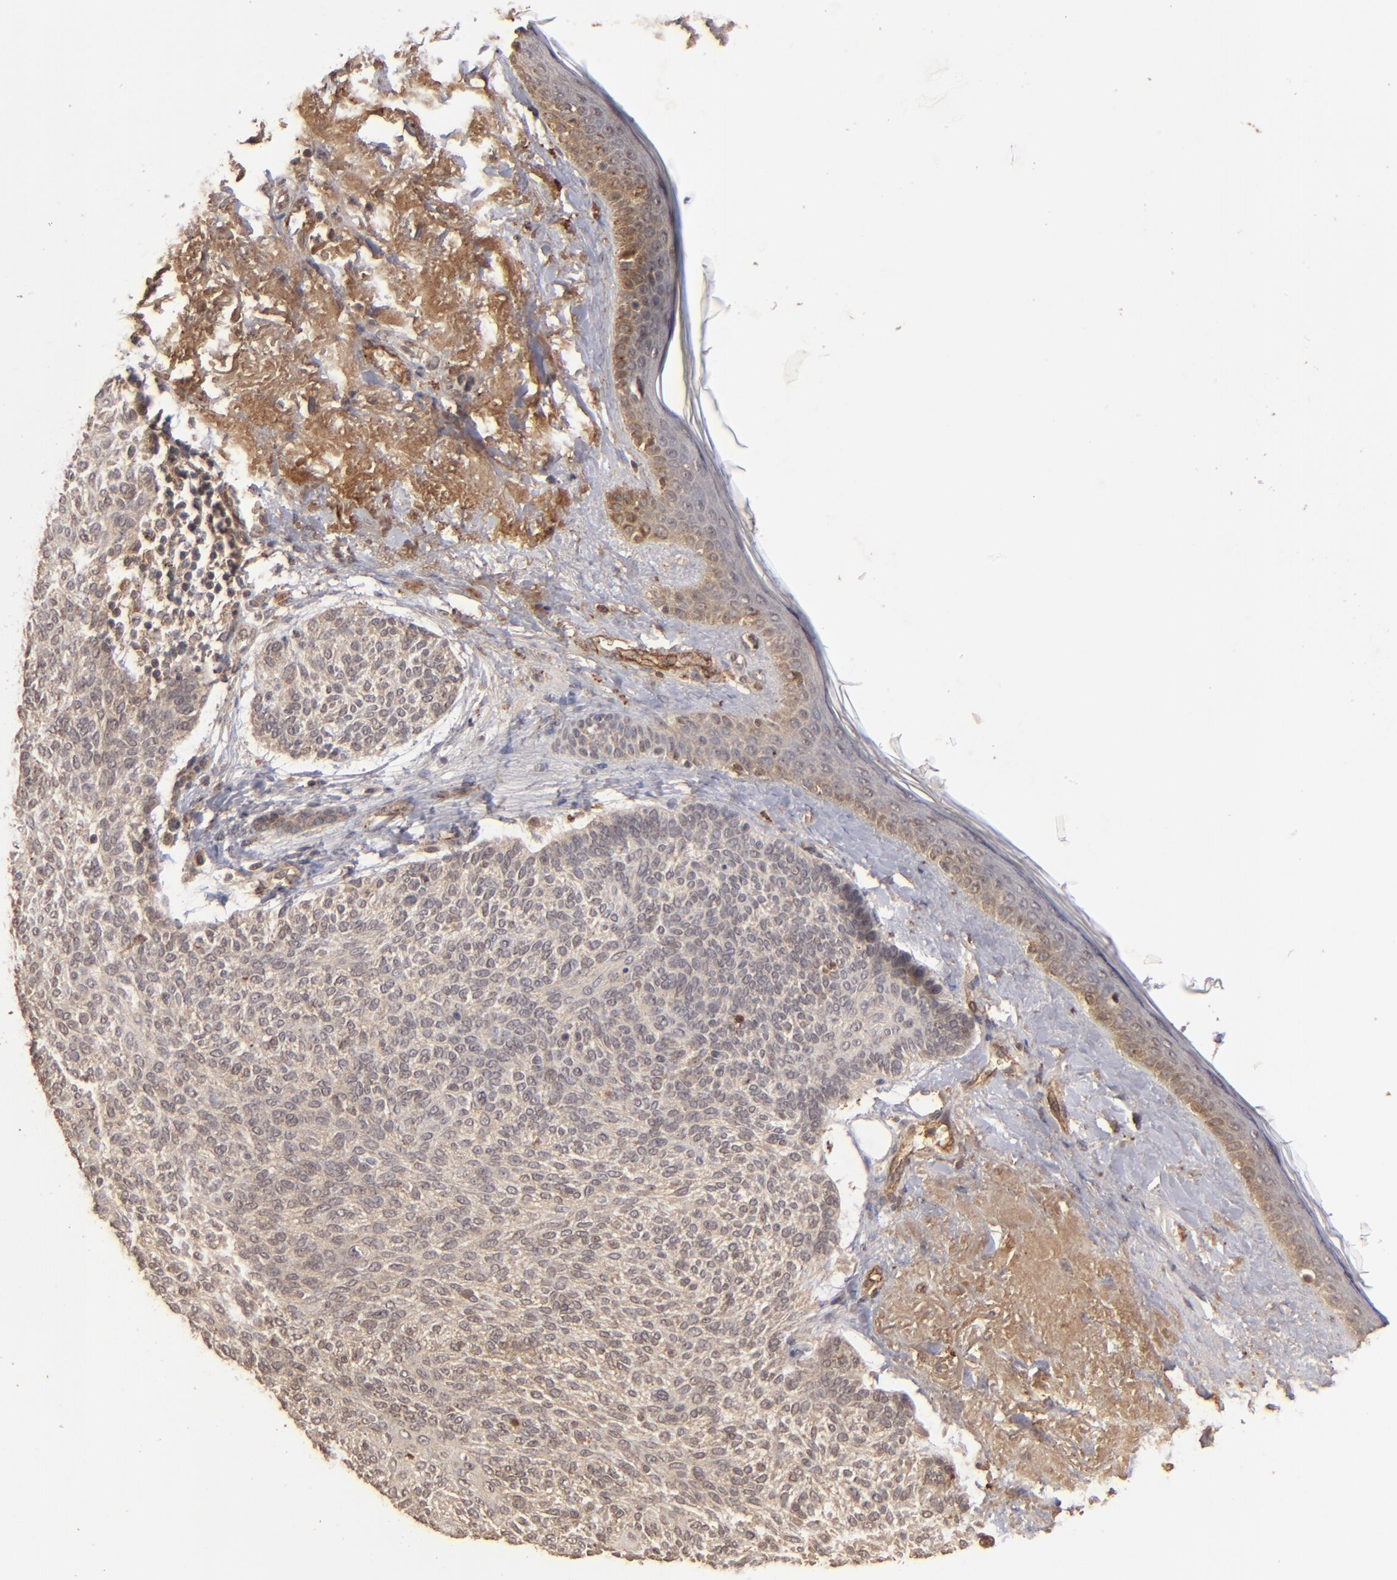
{"staining": {"intensity": "weak", "quantity": ">75%", "location": "cytoplasmic/membranous"}, "tissue": "skin cancer", "cell_type": "Tumor cells", "image_type": "cancer", "snomed": [{"axis": "morphology", "description": "Normal tissue, NOS"}, {"axis": "morphology", "description": "Basal cell carcinoma"}, {"axis": "topography", "description": "Skin"}], "caption": "Tumor cells demonstrate low levels of weak cytoplasmic/membranous expression in about >75% of cells in skin cancer.", "gene": "TENM1", "patient": {"sex": "female", "age": 70}}